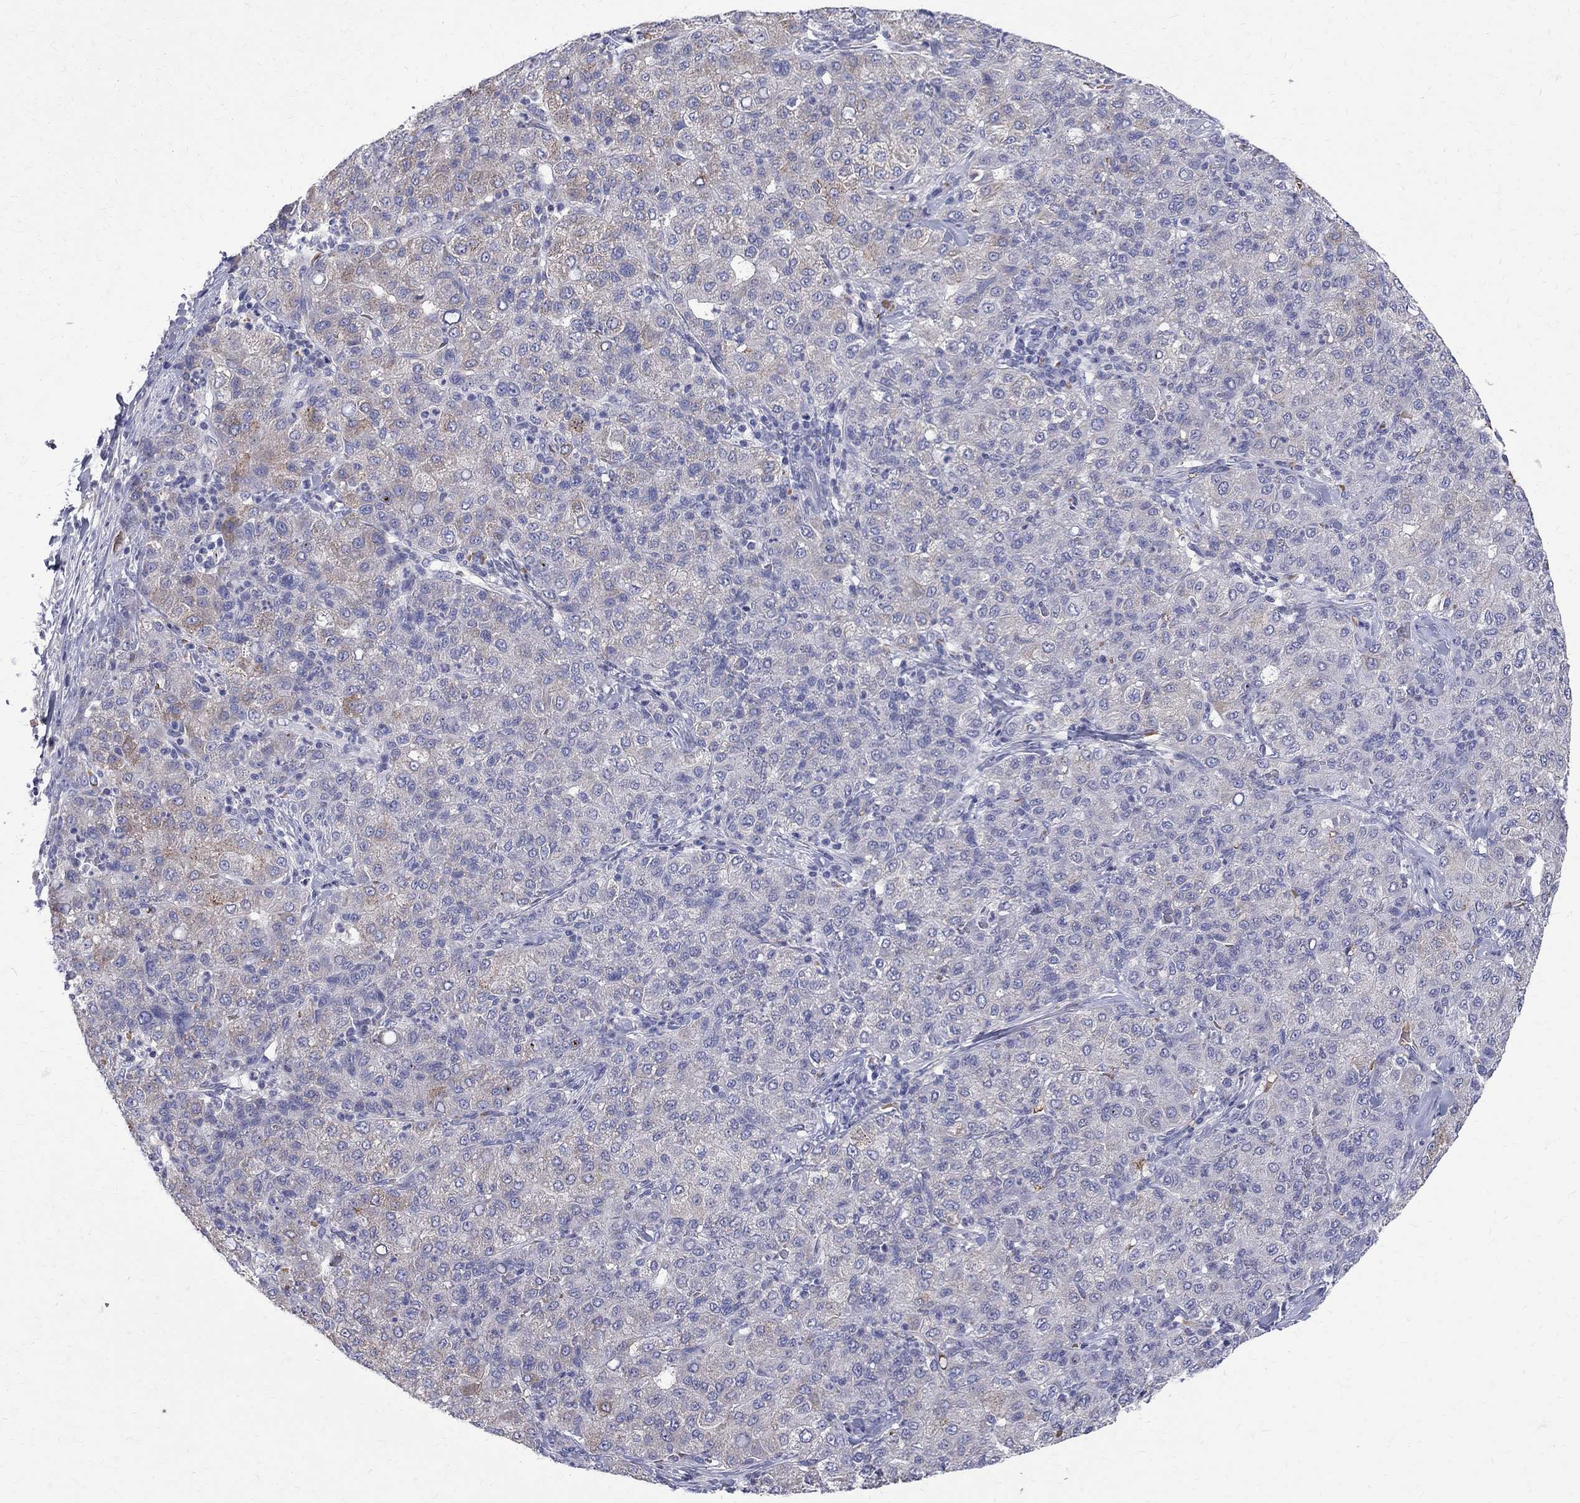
{"staining": {"intensity": "weak", "quantity": "<25%", "location": "cytoplasmic/membranous"}, "tissue": "liver cancer", "cell_type": "Tumor cells", "image_type": "cancer", "snomed": [{"axis": "morphology", "description": "Carcinoma, Hepatocellular, NOS"}, {"axis": "topography", "description": "Liver"}], "caption": "Immunohistochemistry photomicrograph of human liver cancer stained for a protein (brown), which displays no staining in tumor cells. The staining is performed using DAB brown chromogen with nuclei counter-stained in using hematoxylin.", "gene": "AGER", "patient": {"sex": "male", "age": 65}}